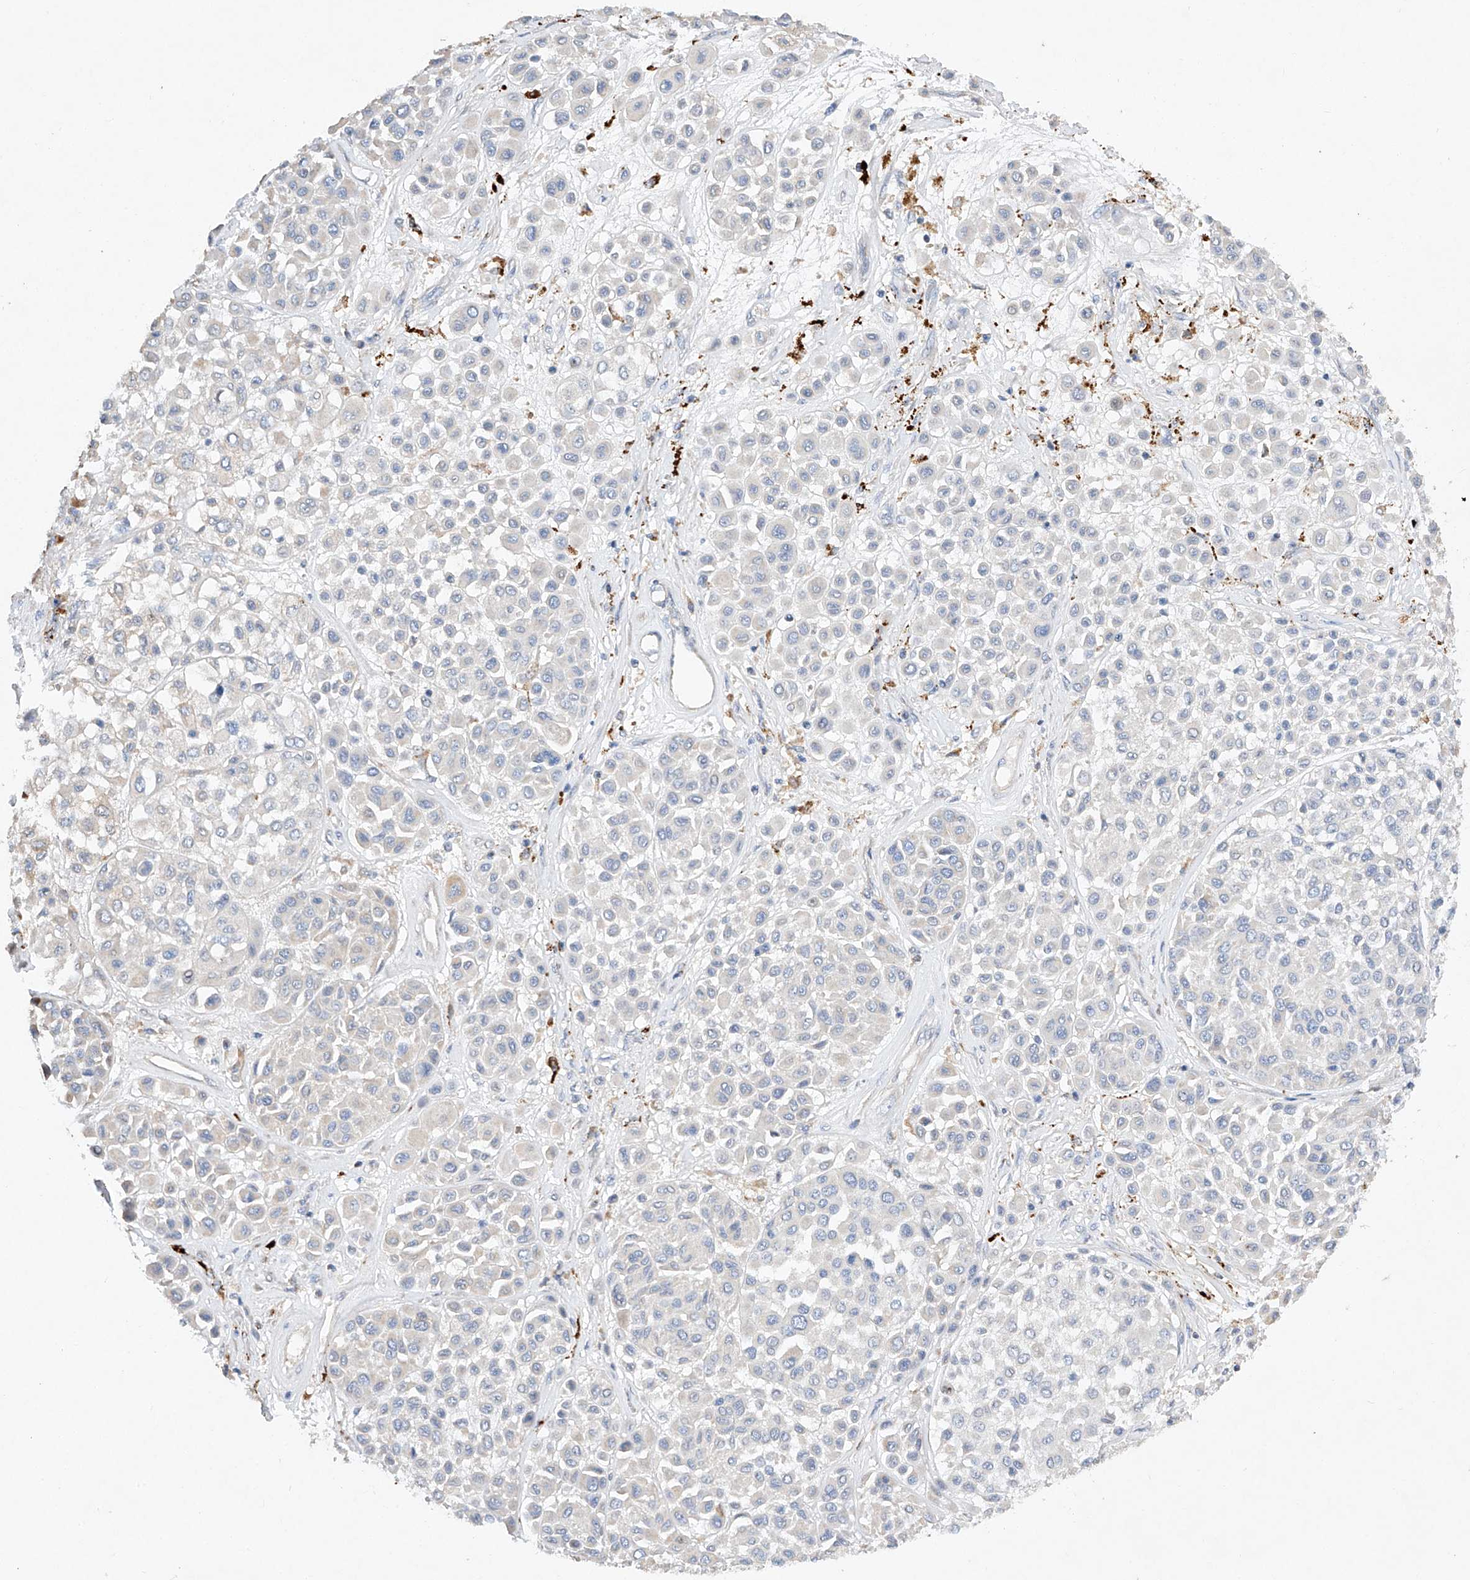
{"staining": {"intensity": "negative", "quantity": "none", "location": "none"}, "tissue": "melanoma", "cell_type": "Tumor cells", "image_type": "cancer", "snomed": [{"axis": "morphology", "description": "Malignant melanoma, Metastatic site"}, {"axis": "topography", "description": "Soft tissue"}], "caption": "Immunohistochemical staining of human malignant melanoma (metastatic site) exhibits no significant expression in tumor cells.", "gene": "AMD1", "patient": {"sex": "male", "age": 41}}